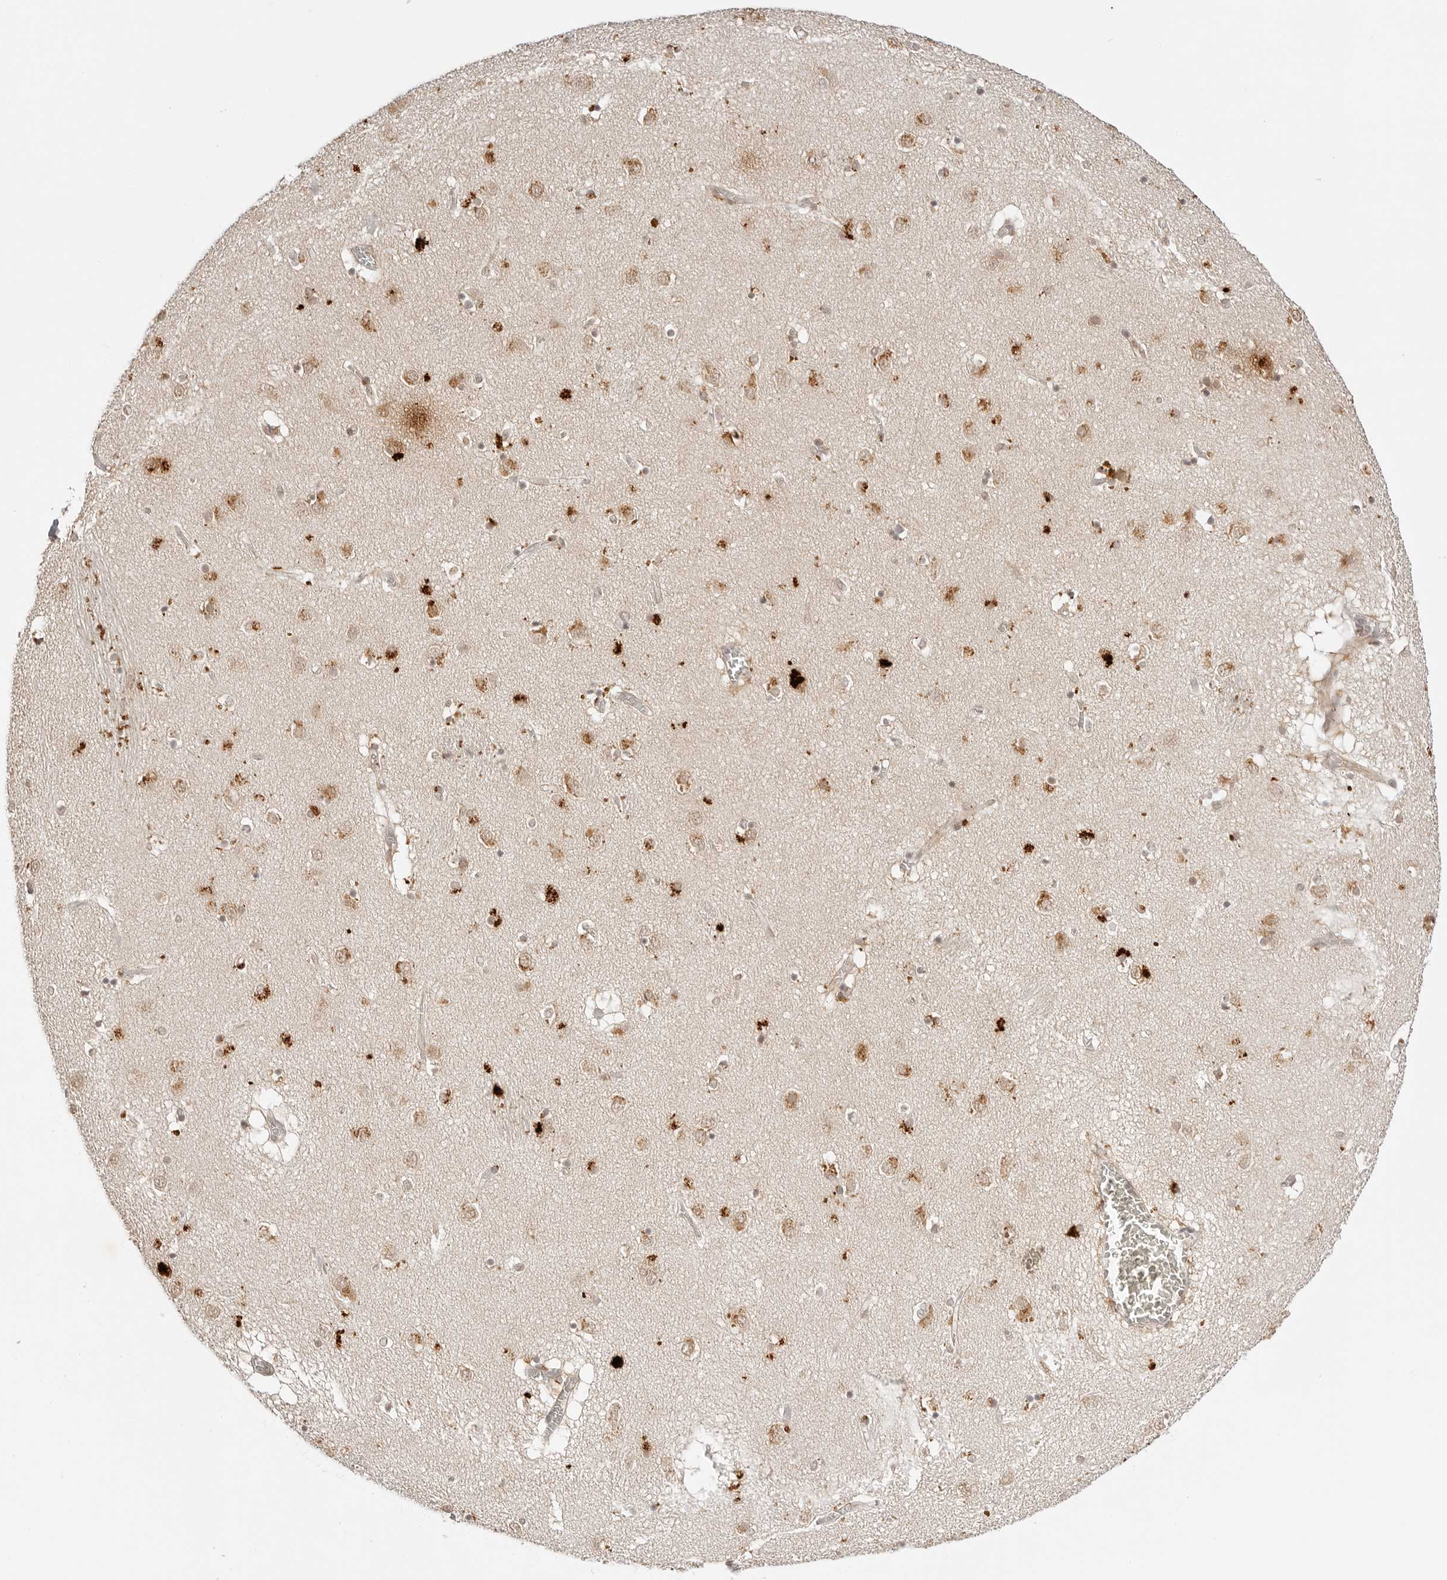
{"staining": {"intensity": "weak", "quantity": ">75%", "location": "nuclear"}, "tissue": "caudate", "cell_type": "Glial cells", "image_type": "normal", "snomed": [{"axis": "morphology", "description": "Normal tissue, NOS"}, {"axis": "topography", "description": "Lateral ventricle wall"}], "caption": "Protein expression analysis of unremarkable caudate demonstrates weak nuclear positivity in approximately >75% of glial cells.", "gene": "GPR34", "patient": {"sex": "male", "age": 70}}